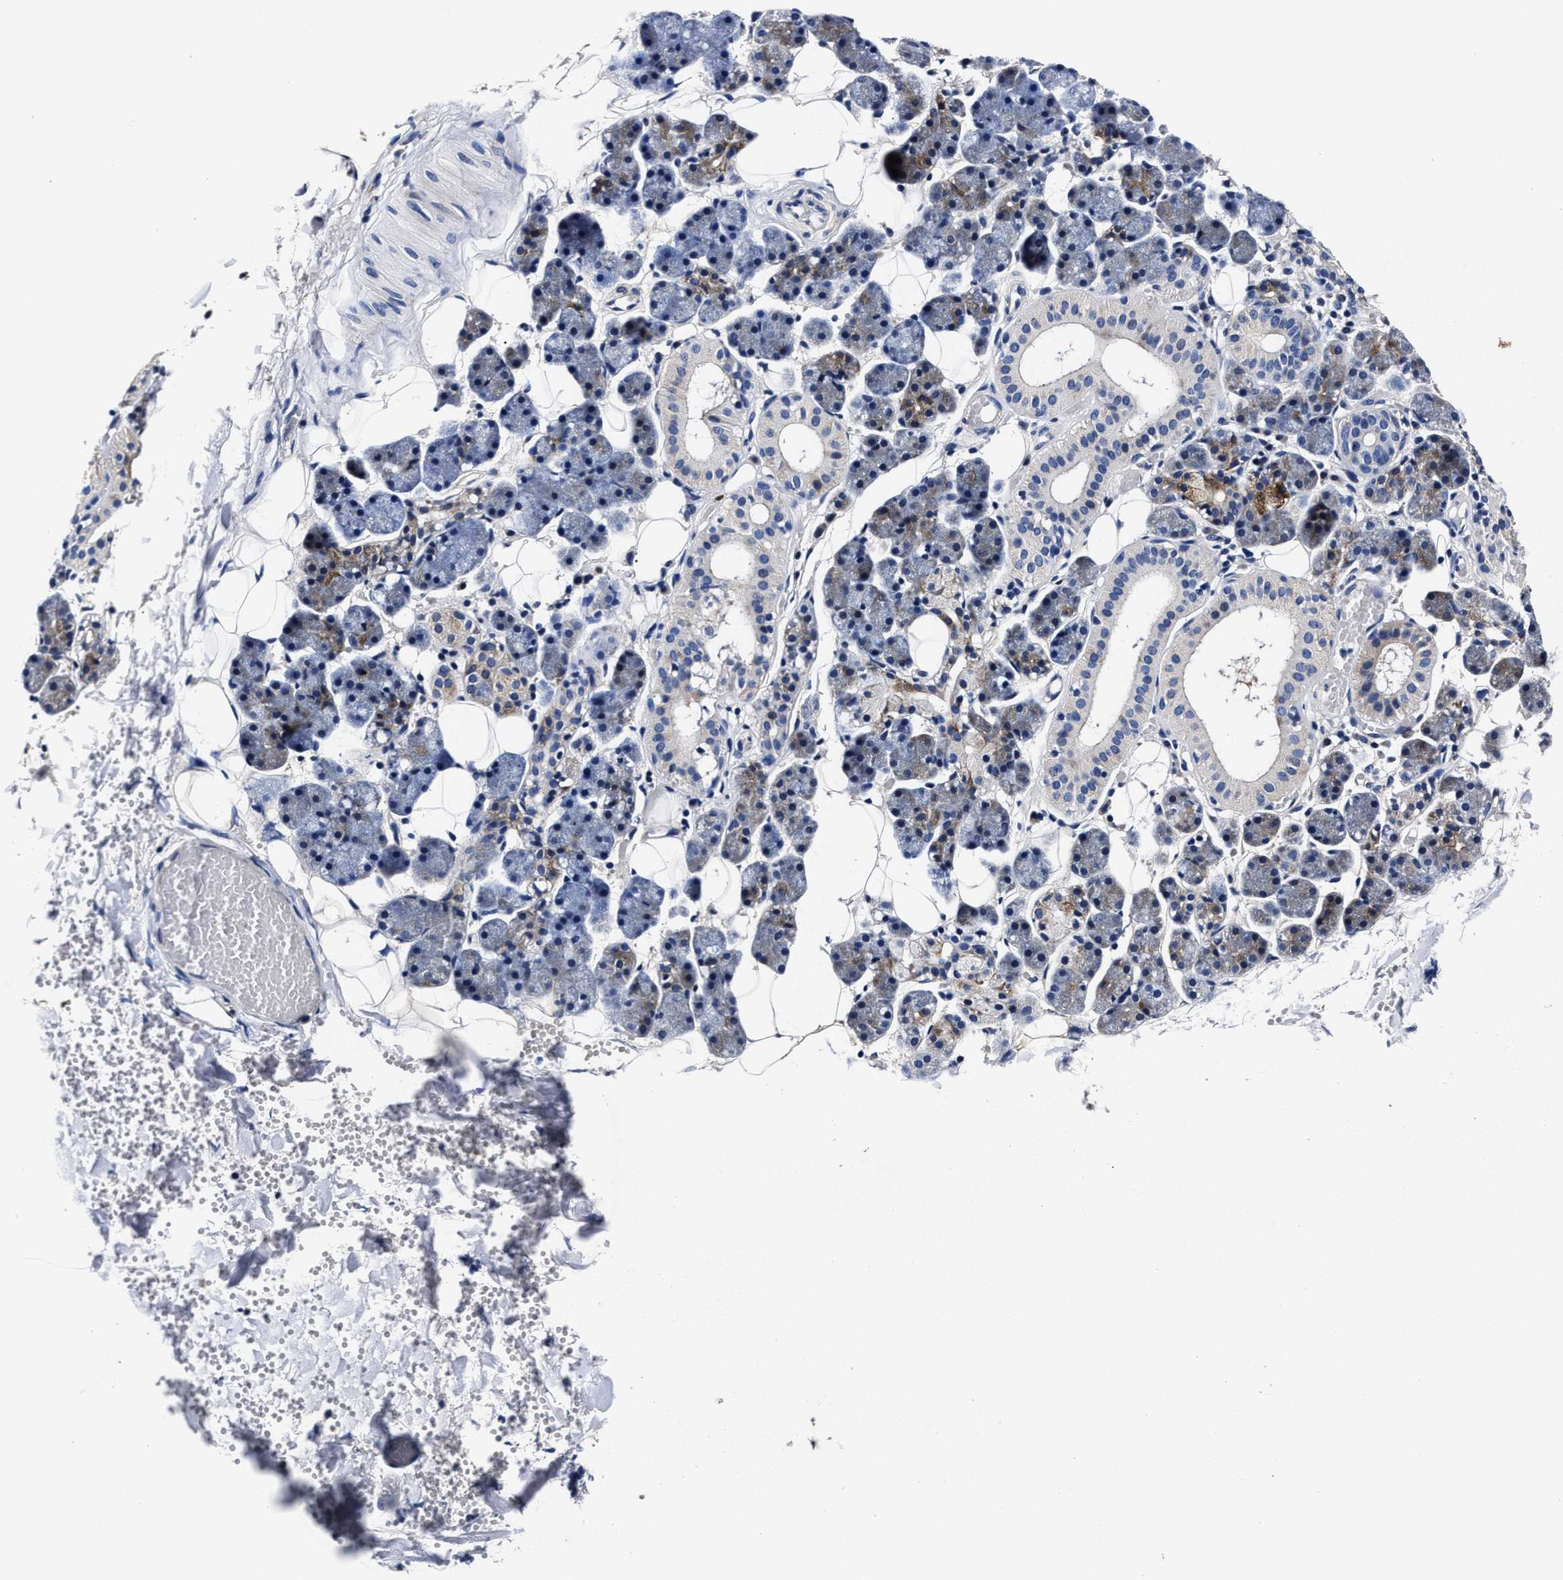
{"staining": {"intensity": "moderate", "quantity": "<25%", "location": "cytoplasmic/membranous"}, "tissue": "salivary gland", "cell_type": "Glandular cells", "image_type": "normal", "snomed": [{"axis": "morphology", "description": "Normal tissue, NOS"}, {"axis": "topography", "description": "Salivary gland"}], "caption": "Protein positivity by immunohistochemistry displays moderate cytoplasmic/membranous positivity in approximately <25% of glandular cells in unremarkable salivary gland. (IHC, brightfield microscopy, high magnification).", "gene": "OLFML2A", "patient": {"sex": "female", "age": 33}}